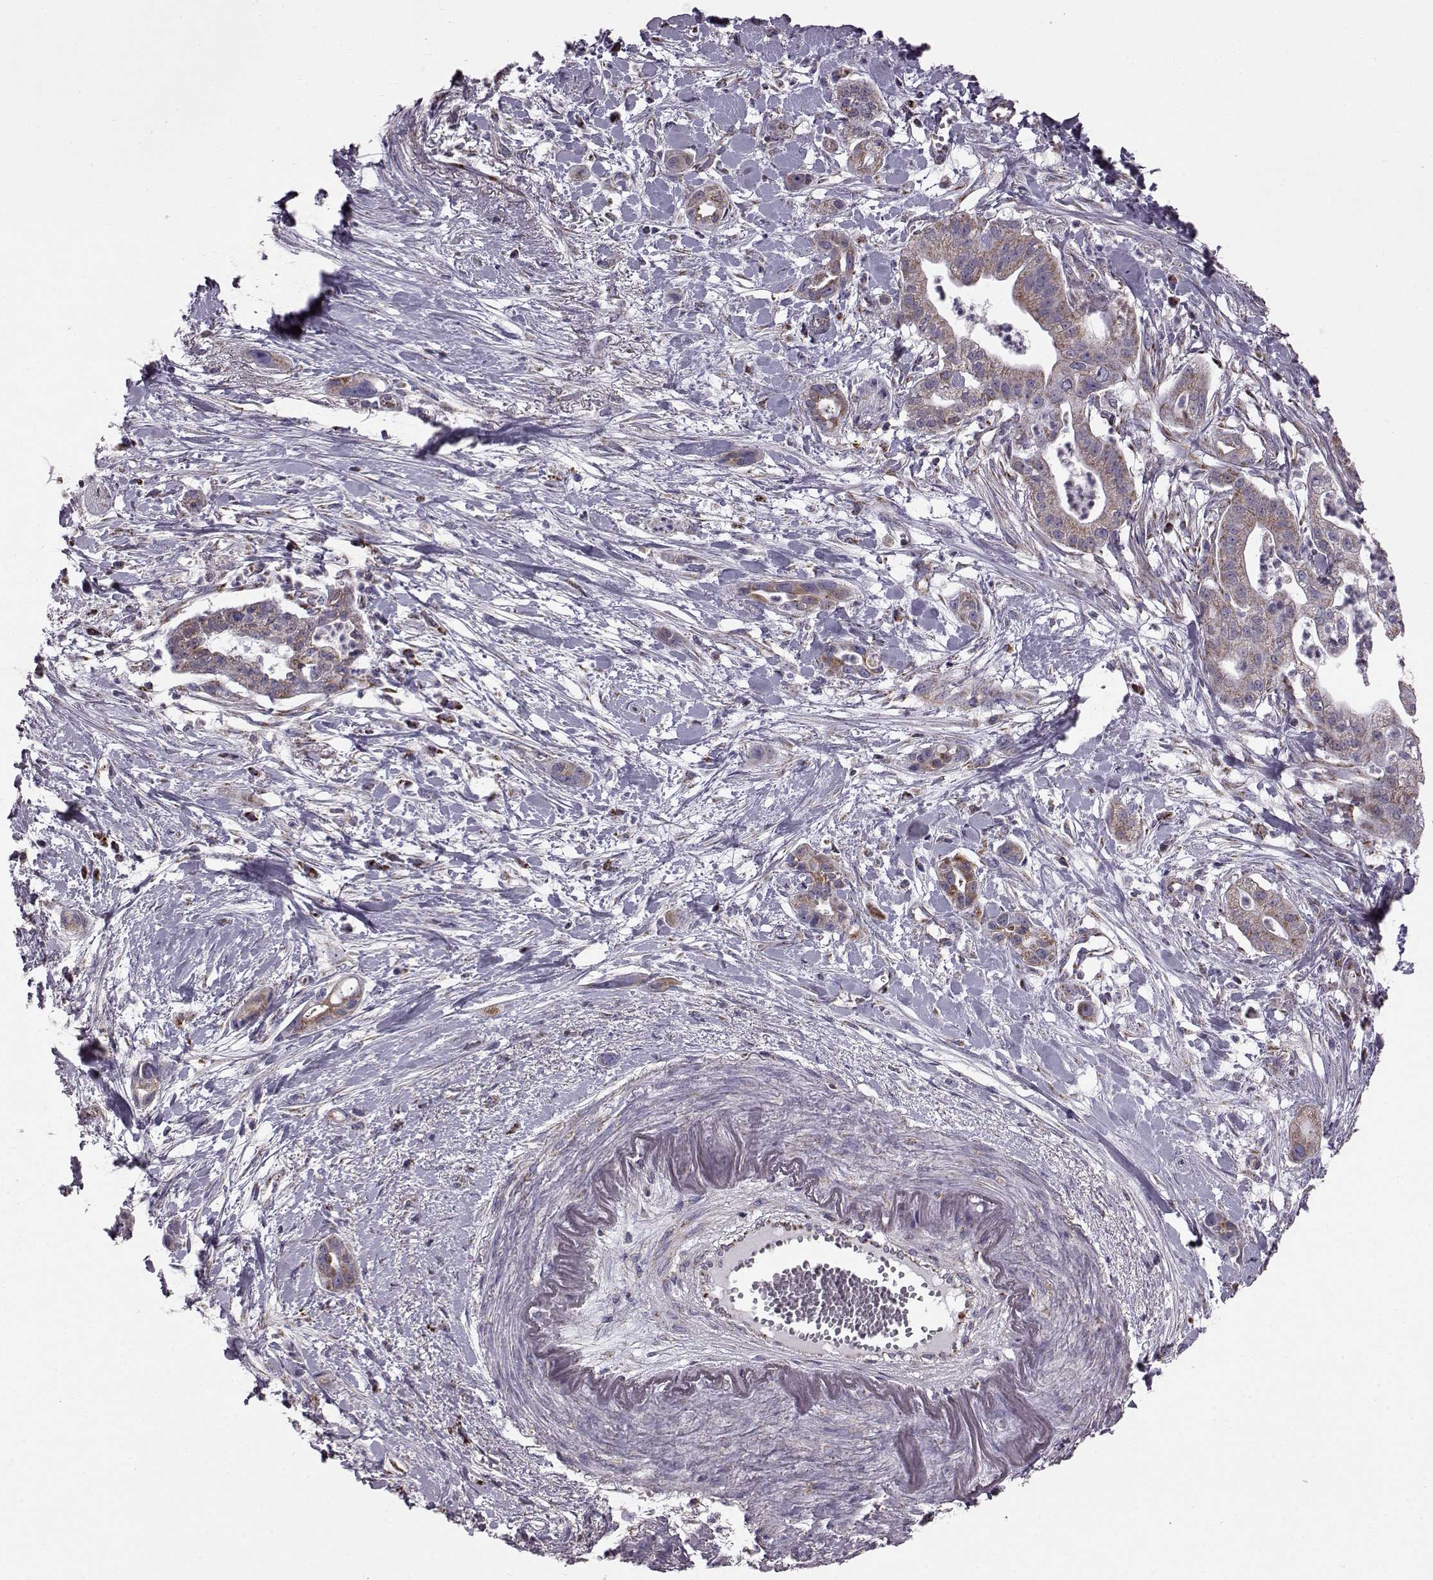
{"staining": {"intensity": "moderate", "quantity": ">75%", "location": "cytoplasmic/membranous"}, "tissue": "pancreatic cancer", "cell_type": "Tumor cells", "image_type": "cancer", "snomed": [{"axis": "morphology", "description": "Normal tissue, NOS"}, {"axis": "morphology", "description": "Adenocarcinoma, NOS"}, {"axis": "topography", "description": "Lymph node"}, {"axis": "topography", "description": "Pancreas"}], "caption": "IHC micrograph of human pancreatic adenocarcinoma stained for a protein (brown), which exhibits medium levels of moderate cytoplasmic/membranous expression in about >75% of tumor cells.", "gene": "FAM8A1", "patient": {"sex": "female", "age": 58}}